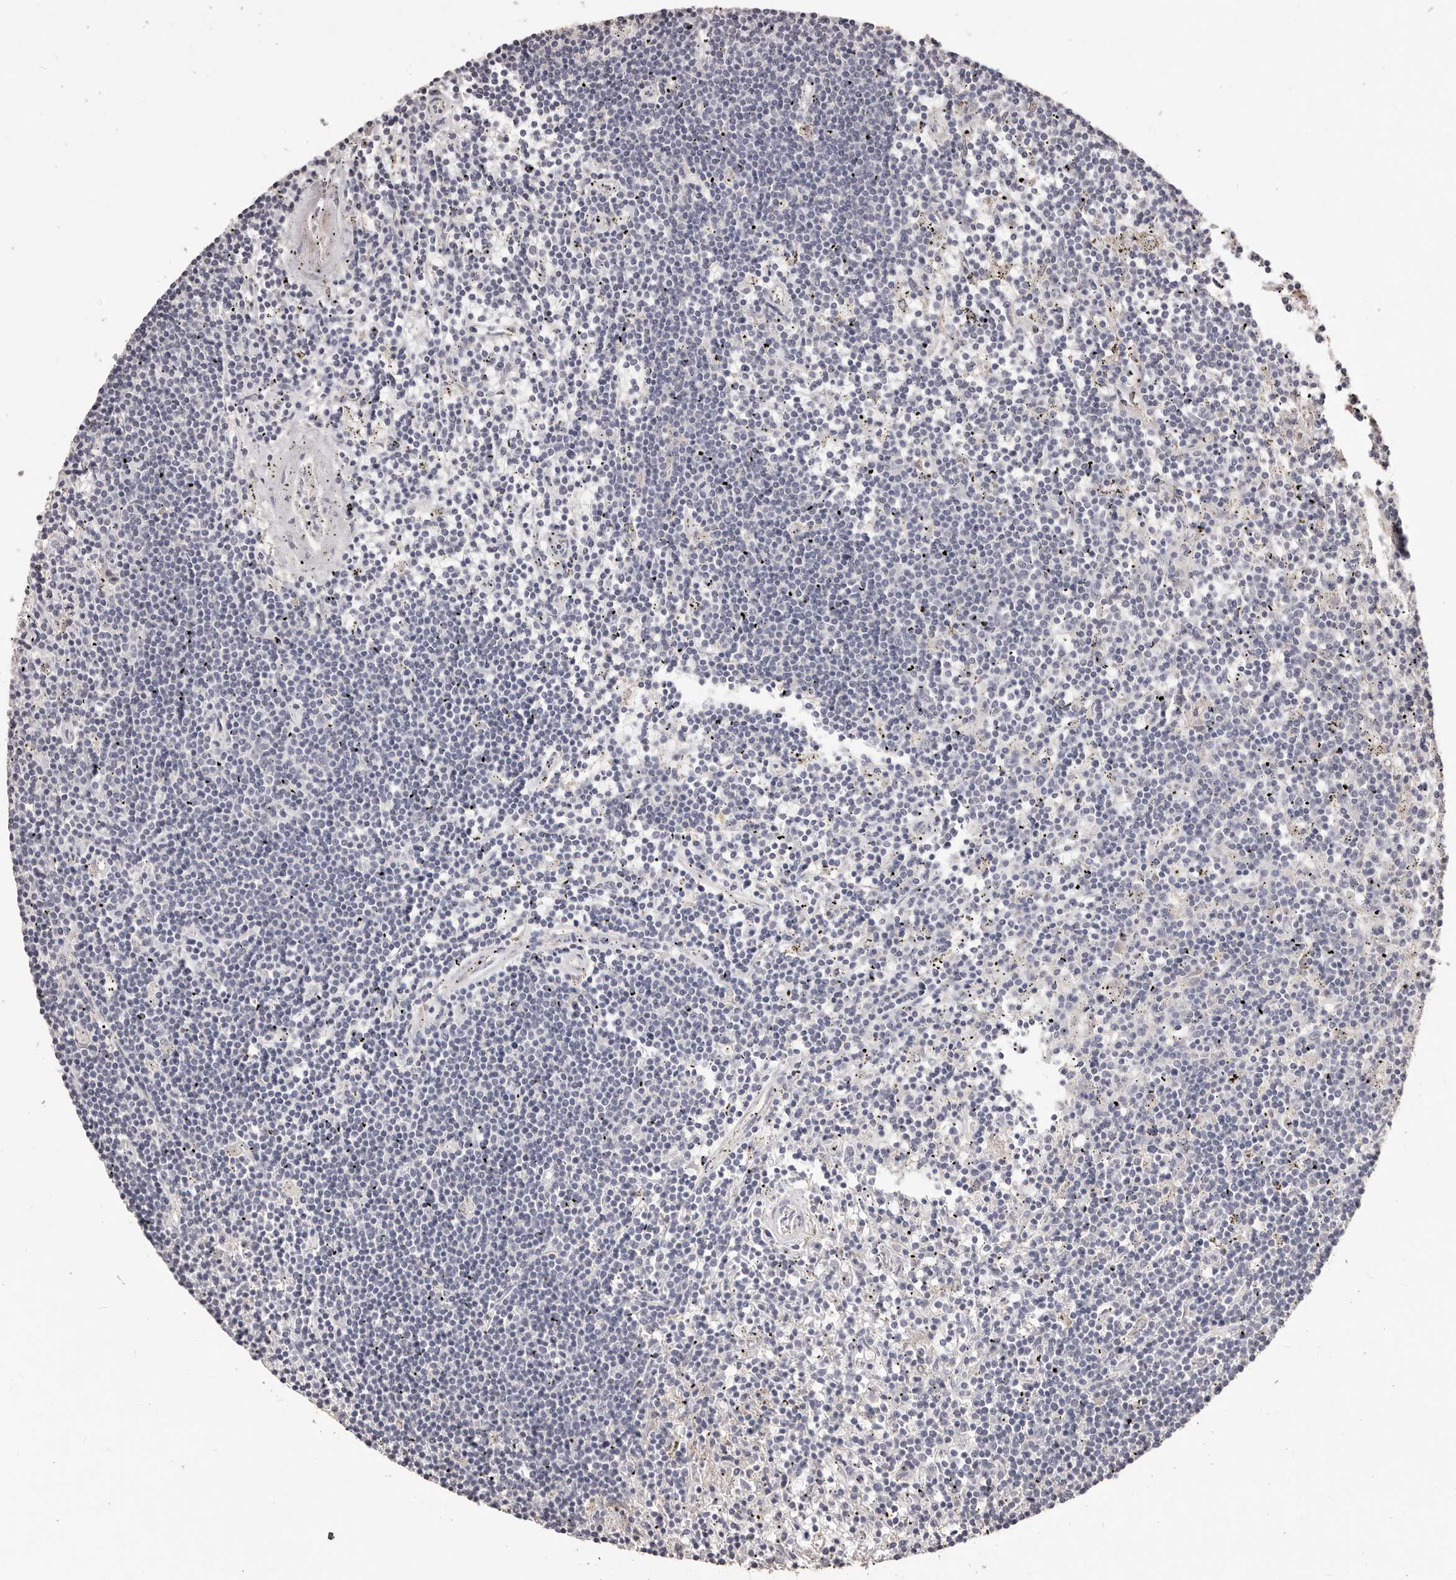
{"staining": {"intensity": "negative", "quantity": "none", "location": "none"}, "tissue": "lymphoma", "cell_type": "Tumor cells", "image_type": "cancer", "snomed": [{"axis": "morphology", "description": "Malignant lymphoma, non-Hodgkin's type, Low grade"}, {"axis": "topography", "description": "Spleen"}], "caption": "Protein analysis of malignant lymphoma, non-Hodgkin's type (low-grade) shows no significant staining in tumor cells. The staining is performed using DAB brown chromogen with nuclei counter-stained in using hematoxylin.", "gene": "PRSS27", "patient": {"sex": "male", "age": 76}}